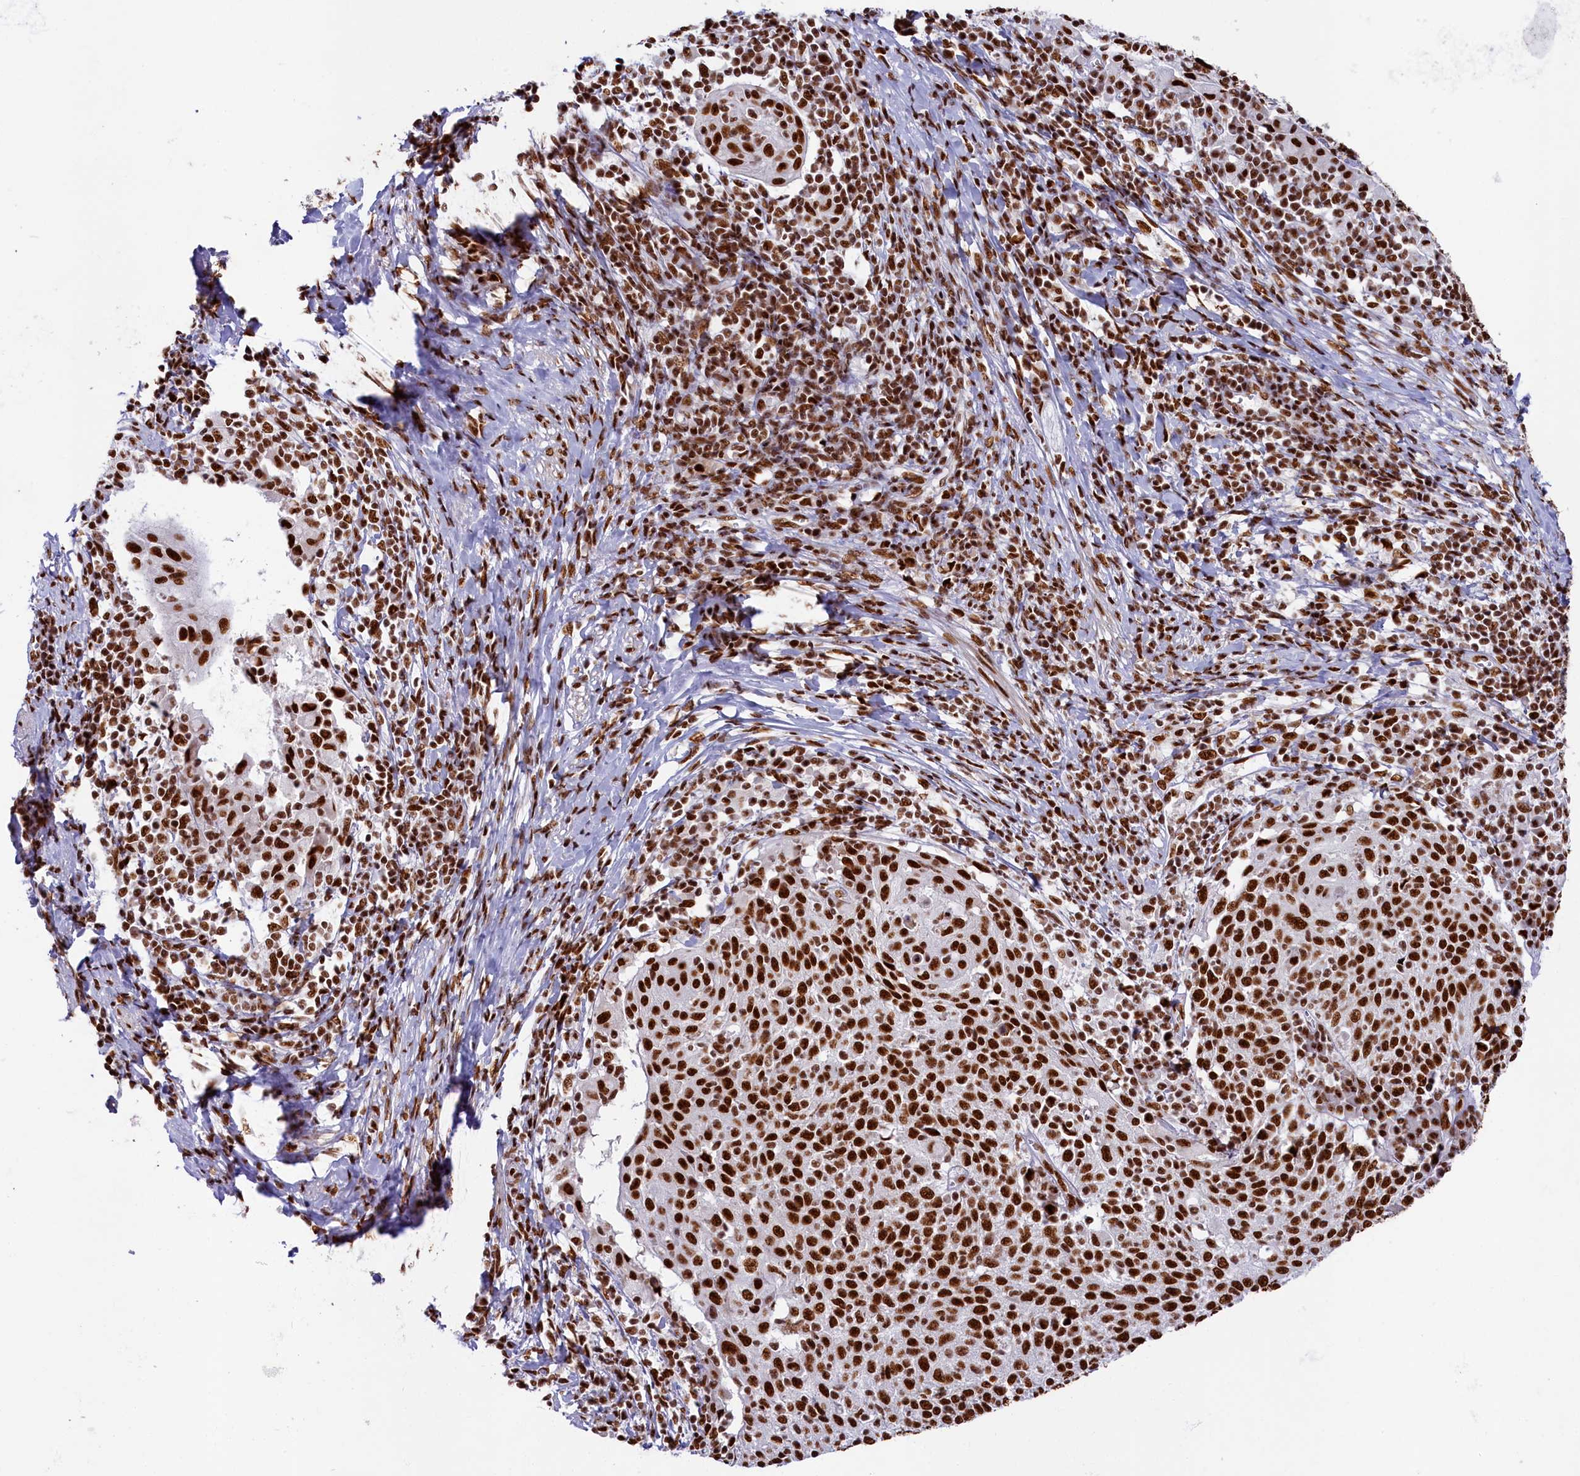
{"staining": {"intensity": "strong", "quantity": ">75%", "location": "nuclear"}, "tissue": "cervical cancer", "cell_type": "Tumor cells", "image_type": "cancer", "snomed": [{"axis": "morphology", "description": "Squamous cell carcinoma, NOS"}, {"axis": "topography", "description": "Cervix"}], "caption": "Cervical cancer tissue shows strong nuclear staining in about >75% of tumor cells The staining was performed using DAB (3,3'-diaminobenzidine) to visualize the protein expression in brown, while the nuclei were stained in blue with hematoxylin (Magnification: 20x).", "gene": "SNRNP70", "patient": {"sex": "female", "age": 52}}